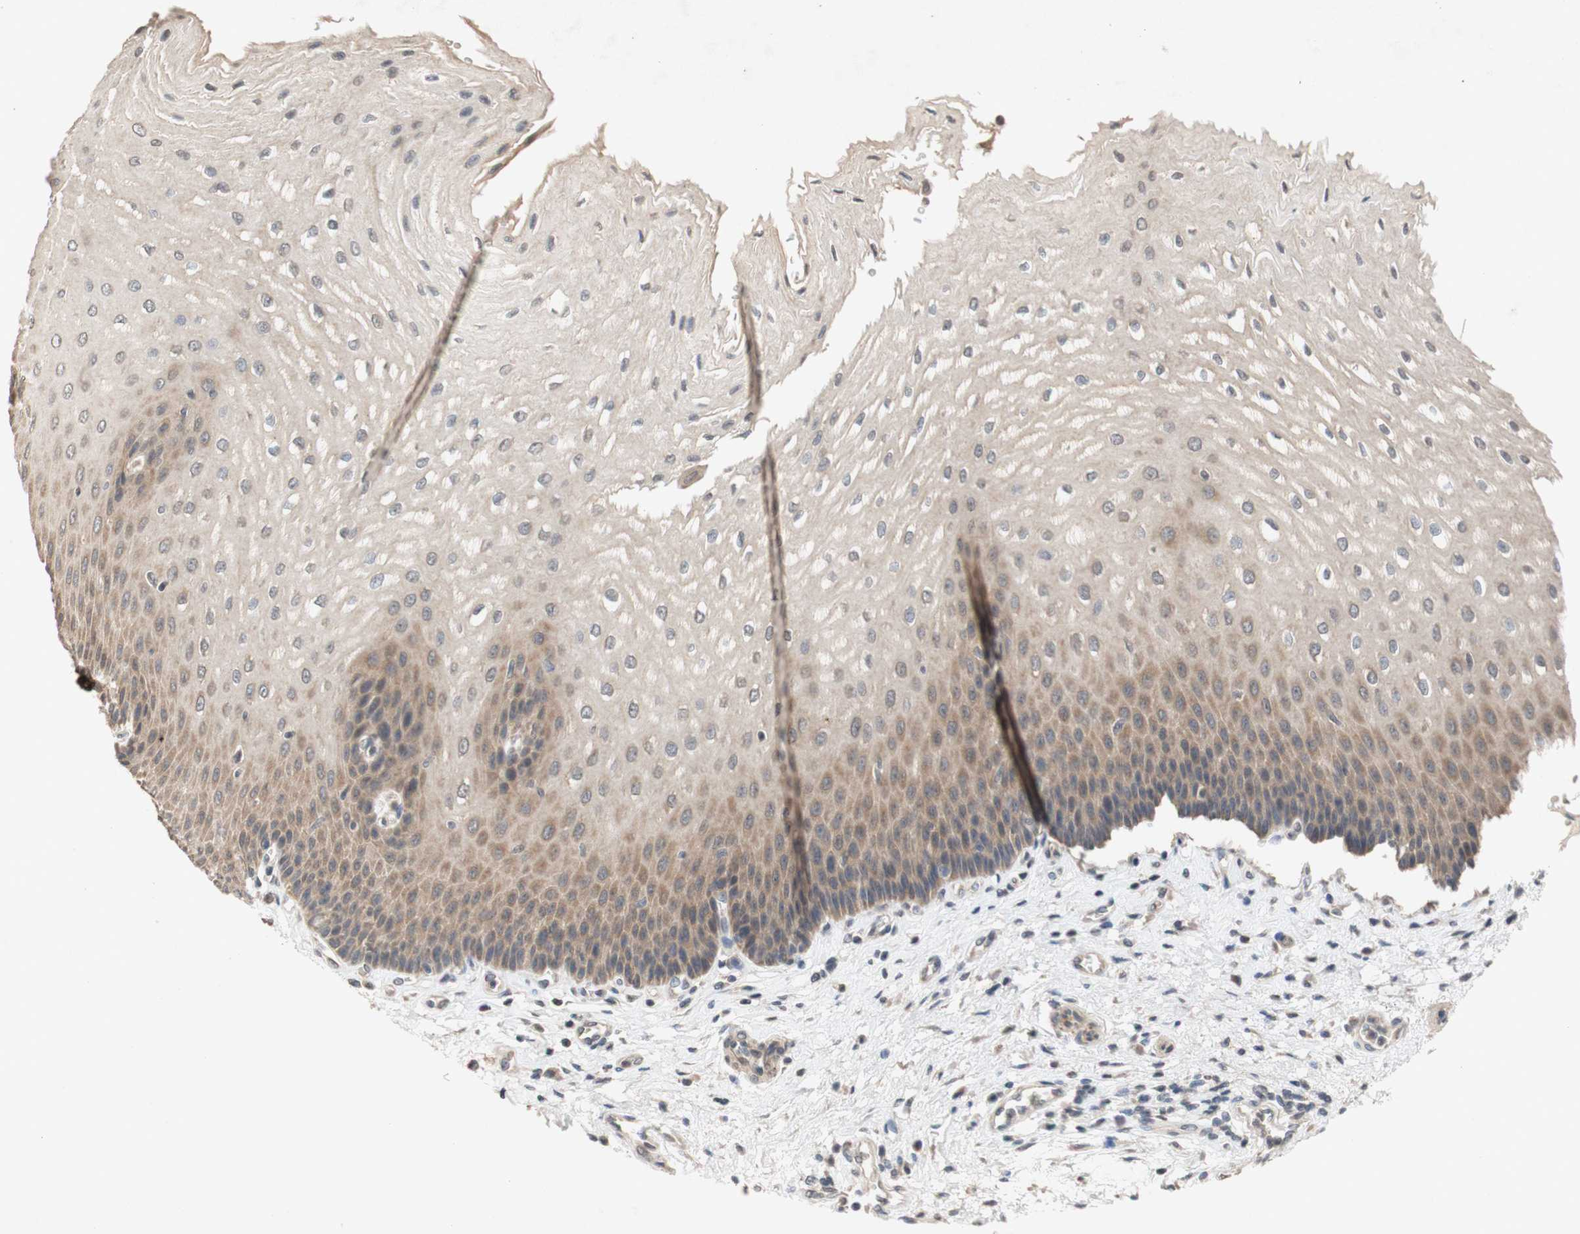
{"staining": {"intensity": "moderate", "quantity": ">75%", "location": "cytoplasmic/membranous,nuclear"}, "tissue": "esophagus", "cell_type": "Squamous epithelial cells", "image_type": "normal", "snomed": [{"axis": "morphology", "description": "Normal tissue, NOS"}, {"axis": "topography", "description": "Esophagus"}], "caption": "Immunohistochemical staining of benign esophagus displays >75% levels of moderate cytoplasmic/membranous,nuclear protein staining in about >75% of squamous epithelial cells.", "gene": "PIN1", "patient": {"sex": "male", "age": 54}}